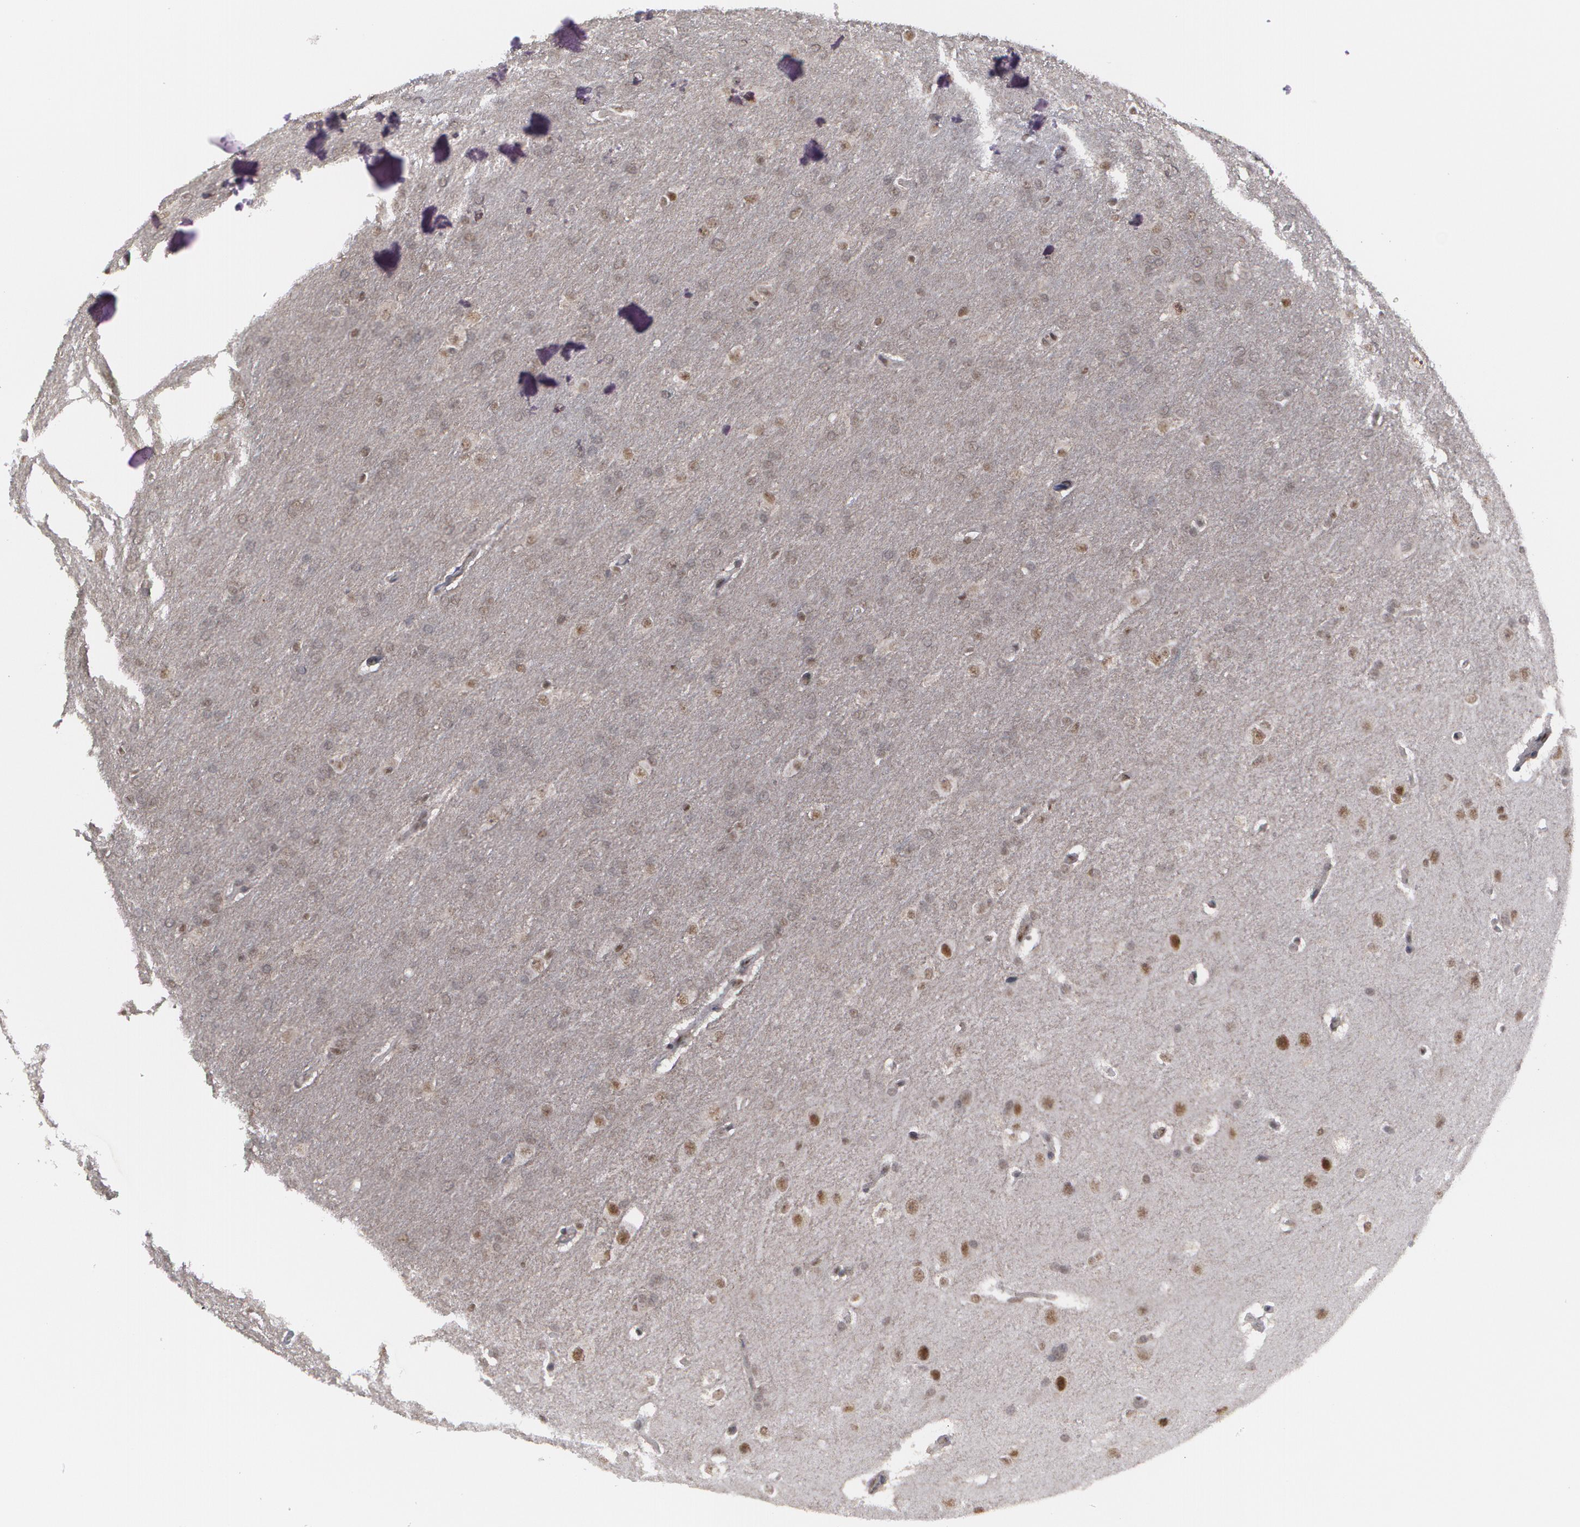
{"staining": {"intensity": "weak", "quantity": ">75%", "location": "nuclear"}, "tissue": "glioma", "cell_type": "Tumor cells", "image_type": "cancer", "snomed": [{"axis": "morphology", "description": "Glioma, malignant, Low grade"}, {"axis": "topography", "description": "Brain"}], "caption": "Malignant glioma (low-grade) tissue reveals weak nuclear expression in approximately >75% of tumor cells", "gene": "INTS6", "patient": {"sex": "female", "age": 32}}